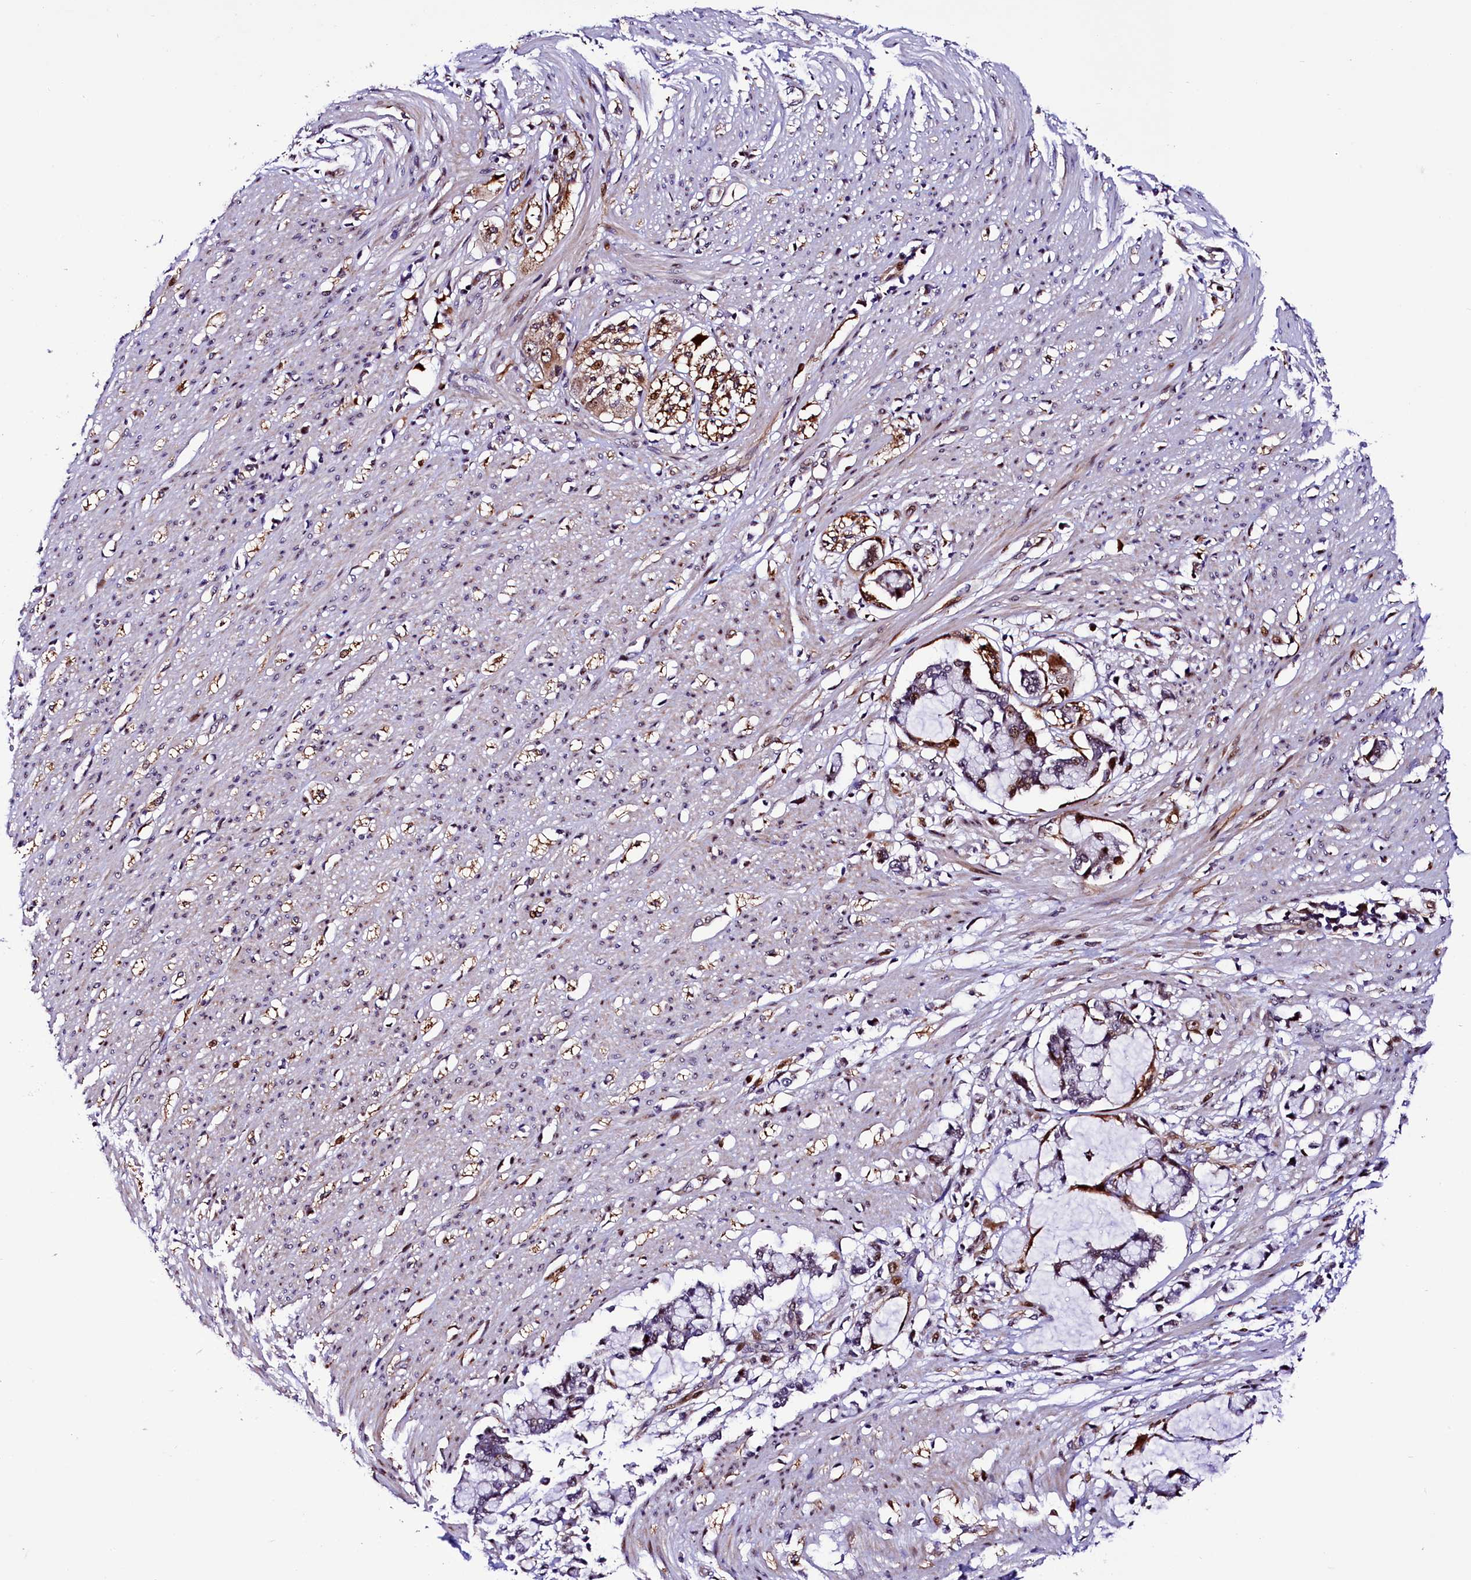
{"staining": {"intensity": "moderate", "quantity": "<25%", "location": "cytoplasmic/membranous,nuclear"}, "tissue": "smooth muscle", "cell_type": "Smooth muscle cells", "image_type": "normal", "snomed": [{"axis": "morphology", "description": "Normal tissue, NOS"}, {"axis": "morphology", "description": "Adenocarcinoma, NOS"}, {"axis": "topography", "description": "Colon"}, {"axis": "topography", "description": "Peripheral nerve tissue"}], "caption": "Smooth muscle cells exhibit low levels of moderate cytoplasmic/membranous,nuclear staining in about <25% of cells in benign smooth muscle.", "gene": "TRMT112", "patient": {"sex": "male", "age": 14}}